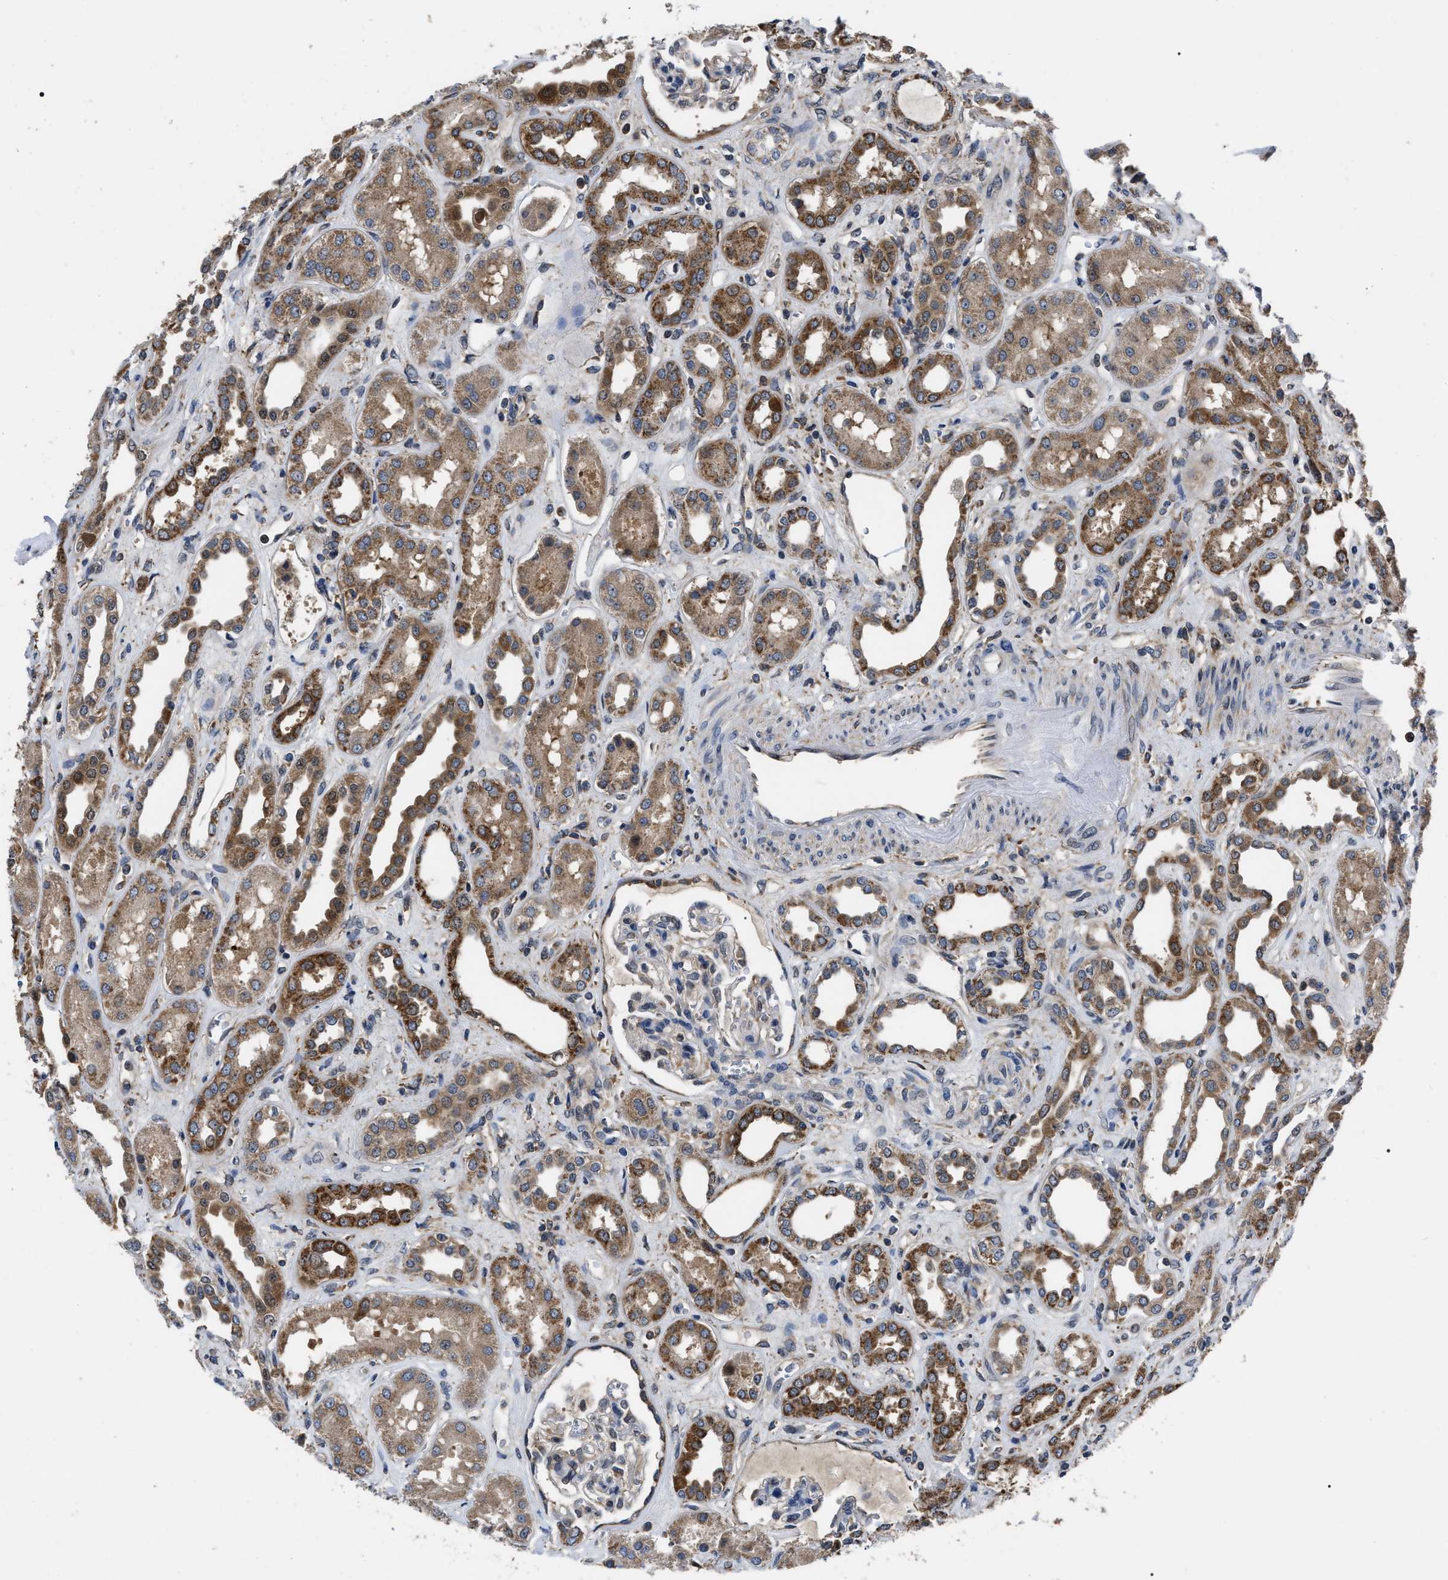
{"staining": {"intensity": "moderate", "quantity": "25%-75%", "location": "cytoplasmic/membranous"}, "tissue": "kidney", "cell_type": "Cells in glomeruli", "image_type": "normal", "snomed": [{"axis": "morphology", "description": "Normal tissue, NOS"}, {"axis": "topography", "description": "Kidney"}], "caption": "Kidney stained with a brown dye displays moderate cytoplasmic/membranous positive positivity in about 25%-75% of cells in glomeruli.", "gene": "GET4", "patient": {"sex": "male", "age": 59}}